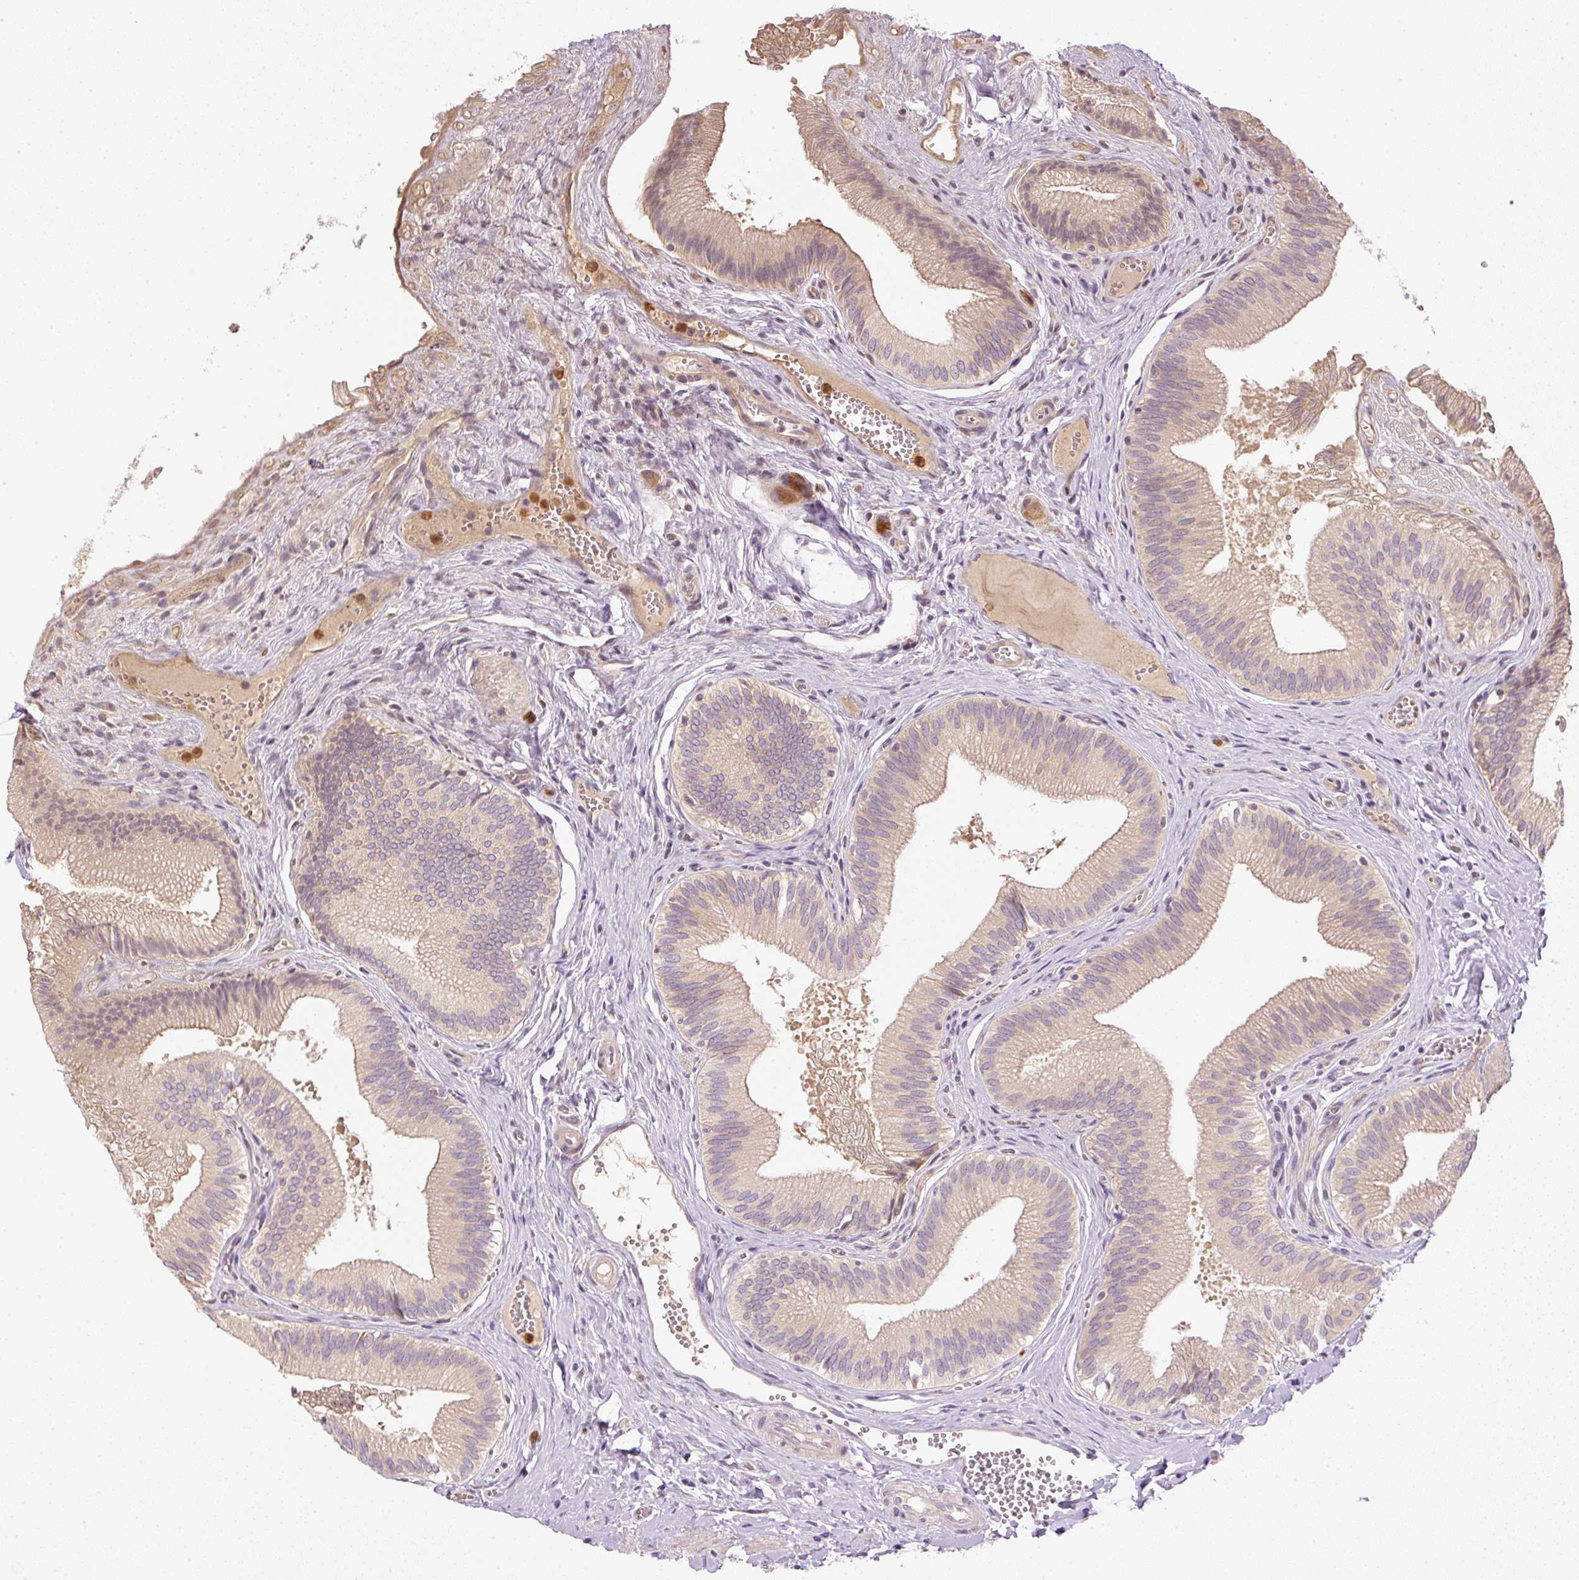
{"staining": {"intensity": "moderate", "quantity": ">75%", "location": "cytoplasmic/membranous"}, "tissue": "gallbladder", "cell_type": "Glandular cells", "image_type": "normal", "snomed": [{"axis": "morphology", "description": "Normal tissue, NOS"}, {"axis": "topography", "description": "Gallbladder"}], "caption": "Glandular cells reveal medium levels of moderate cytoplasmic/membranous staining in approximately >75% of cells in unremarkable gallbladder.", "gene": "CTTNBP2", "patient": {"sex": "male", "age": 17}}